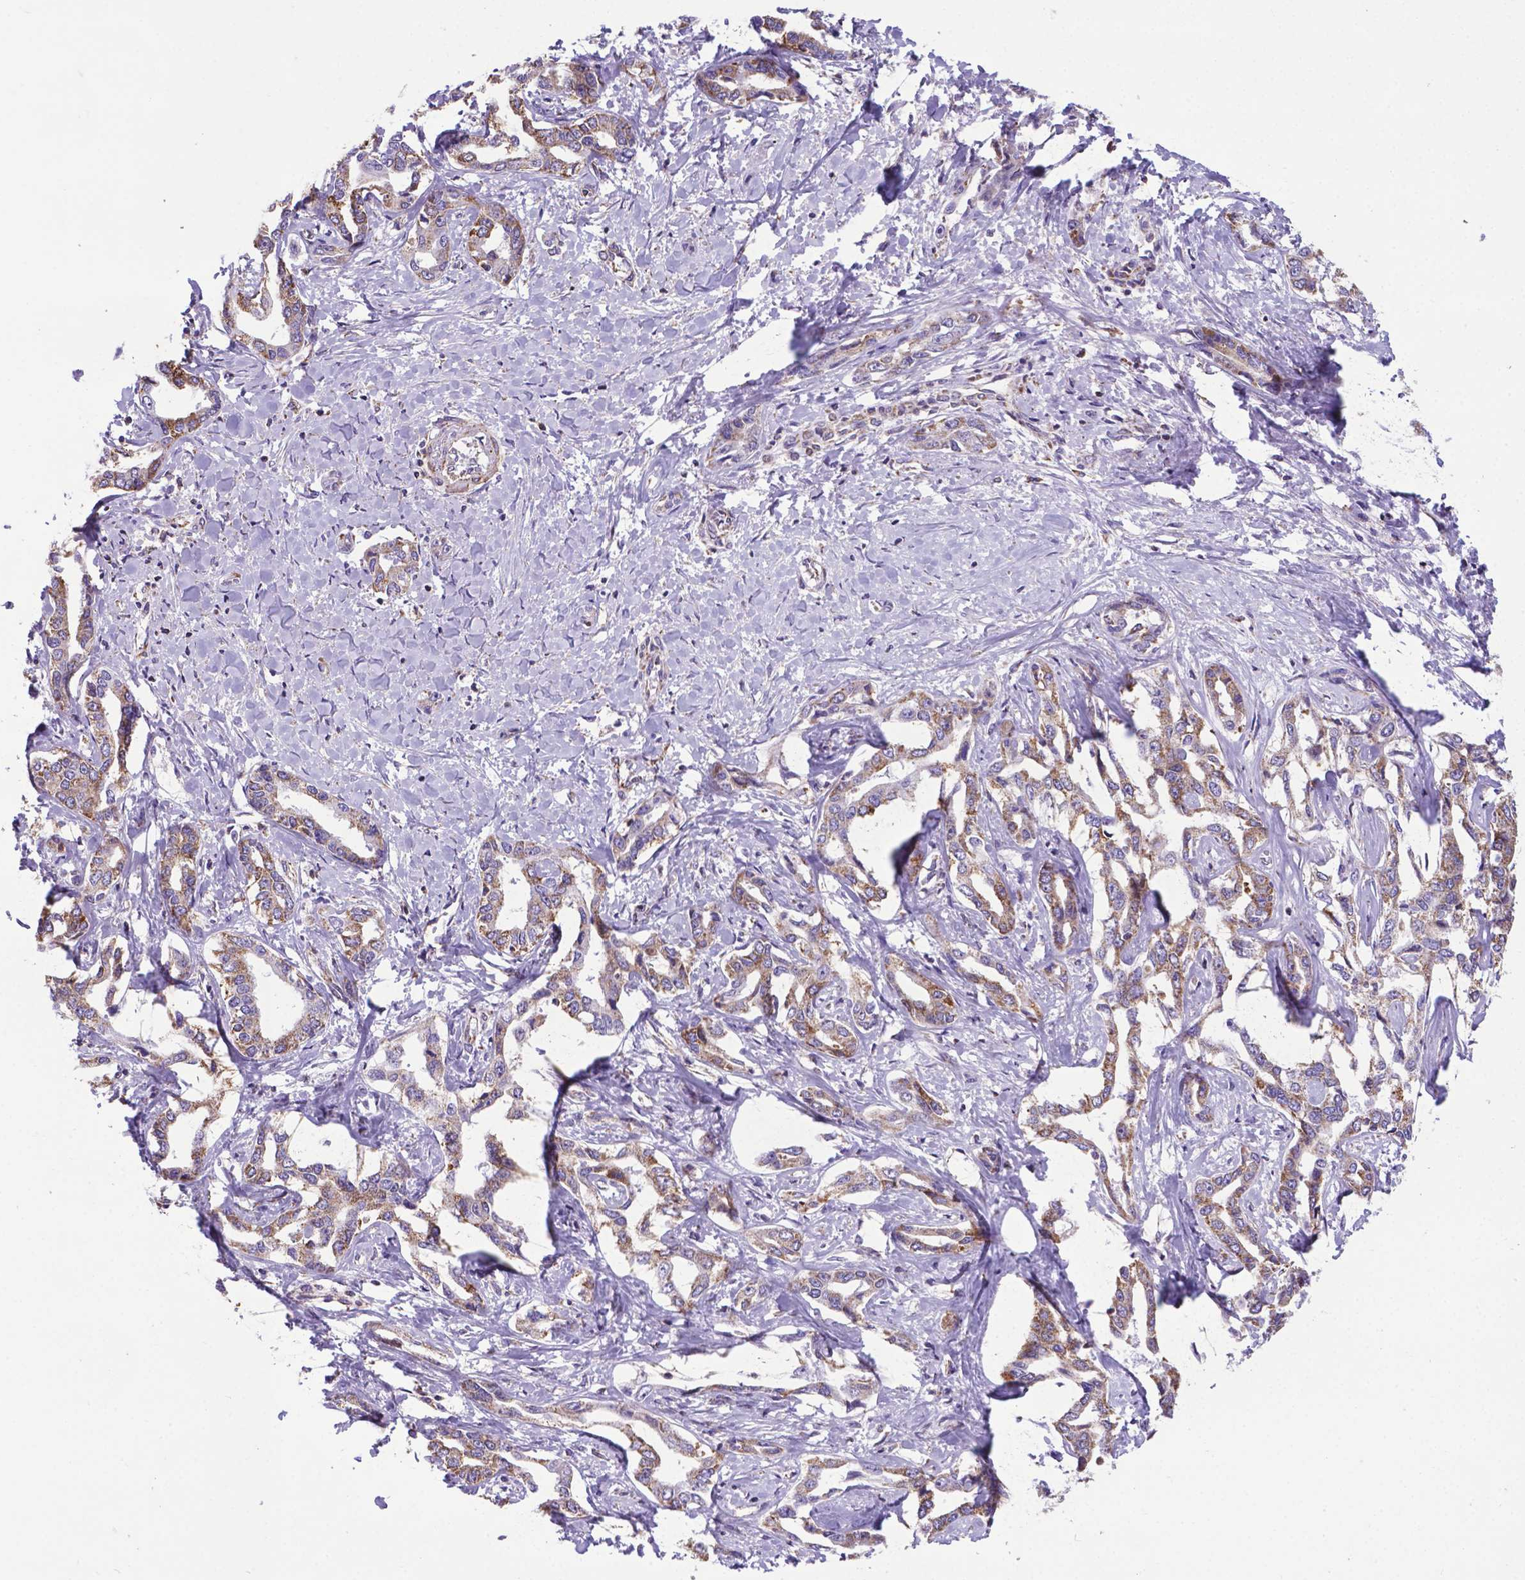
{"staining": {"intensity": "moderate", "quantity": ">75%", "location": "cytoplasmic/membranous"}, "tissue": "liver cancer", "cell_type": "Tumor cells", "image_type": "cancer", "snomed": [{"axis": "morphology", "description": "Cholangiocarcinoma"}, {"axis": "topography", "description": "Liver"}], "caption": "Human liver cholangiocarcinoma stained for a protein (brown) demonstrates moderate cytoplasmic/membranous positive staining in about >75% of tumor cells.", "gene": "POU3F3", "patient": {"sex": "male", "age": 59}}